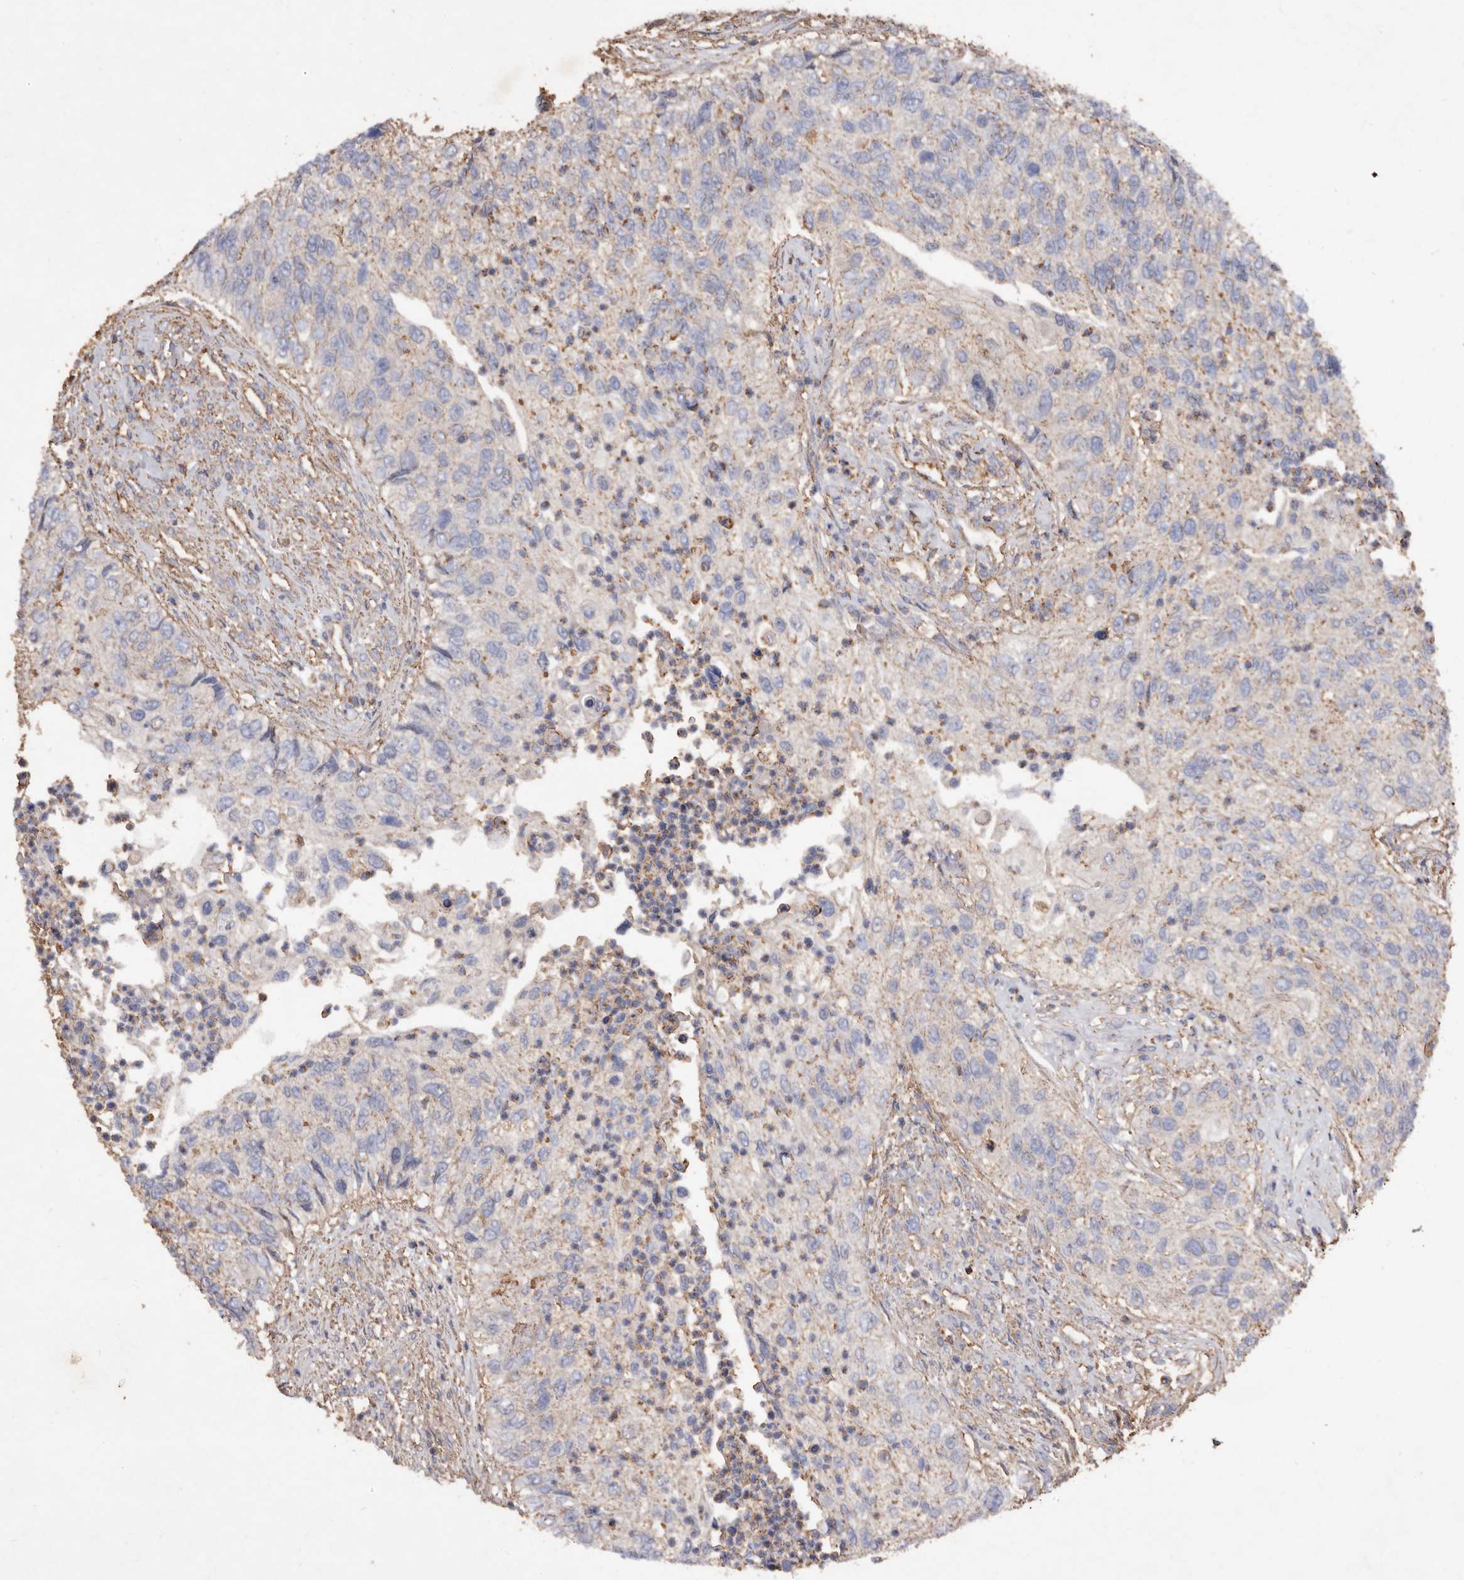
{"staining": {"intensity": "weak", "quantity": "25%-75%", "location": "cytoplasmic/membranous"}, "tissue": "urothelial cancer", "cell_type": "Tumor cells", "image_type": "cancer", "snomed": [{"axis": "morphology", "description": "Urothelial carcinoma, High grade"}, {"axis": "topography", "description": "Urinary bladder"}], "caption": "Immunohistochemical staining of urothelial cancer demonstrates low levels of weak cytoplasmic/membranous protein positivity in about 25%-75% of tumor cells.", "gene": "COQ8B", "patient": {"sex": "female", "age": 60}}